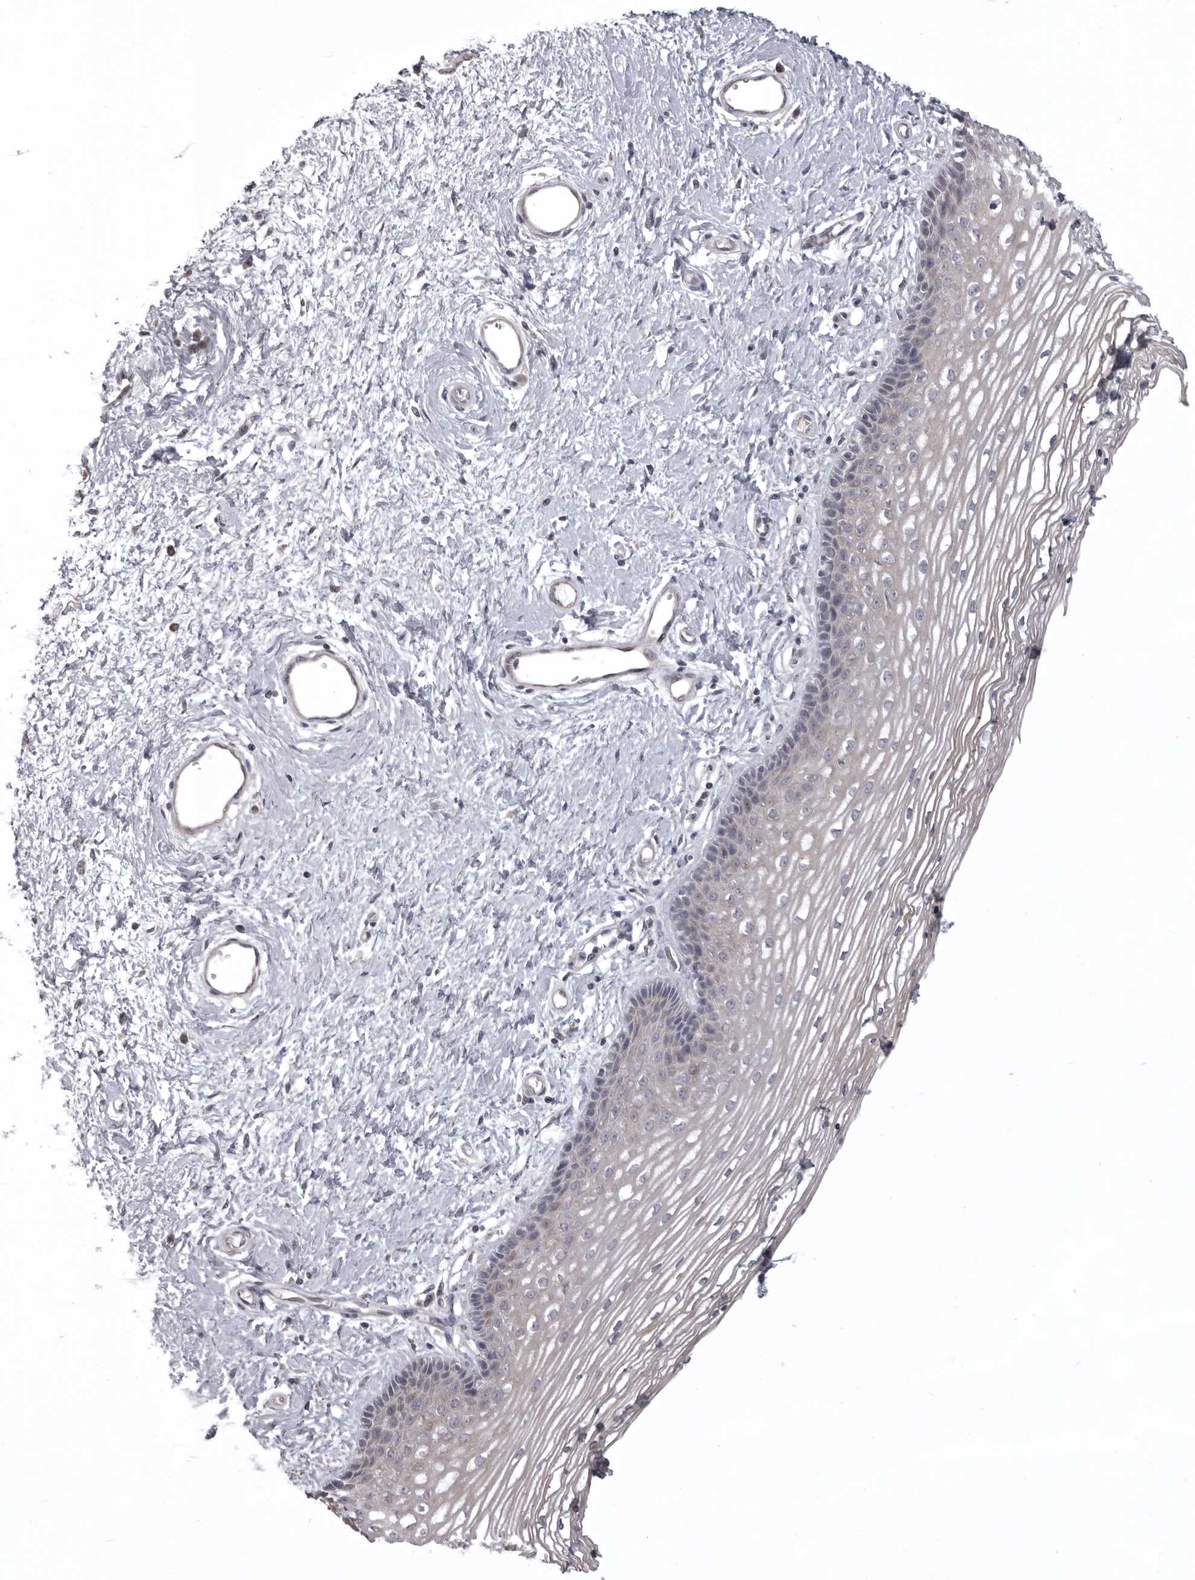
{"staining": {"intensity": "negative", "quantity": "none", "location": "none"}, "tissue": "vagina", "cell_type": "Squamous epithelial cells", "image_type": "normal", "snomed": [{"axis": "morphology", "description": "Normal tissue, NOS"}, {"axis": "topography", "description": "Vagina"}], "caption": "The histopathology image reveals no staining of squamous epithelial cells in unremarkable vagina. The staining is performed using DAB (3,3'-diaminobenzidine) brown chromogen with nuclei counter-stained in using hematoxylin.", "gene": "NCEH1", "patient": {"sex": "female", "age": 46}}